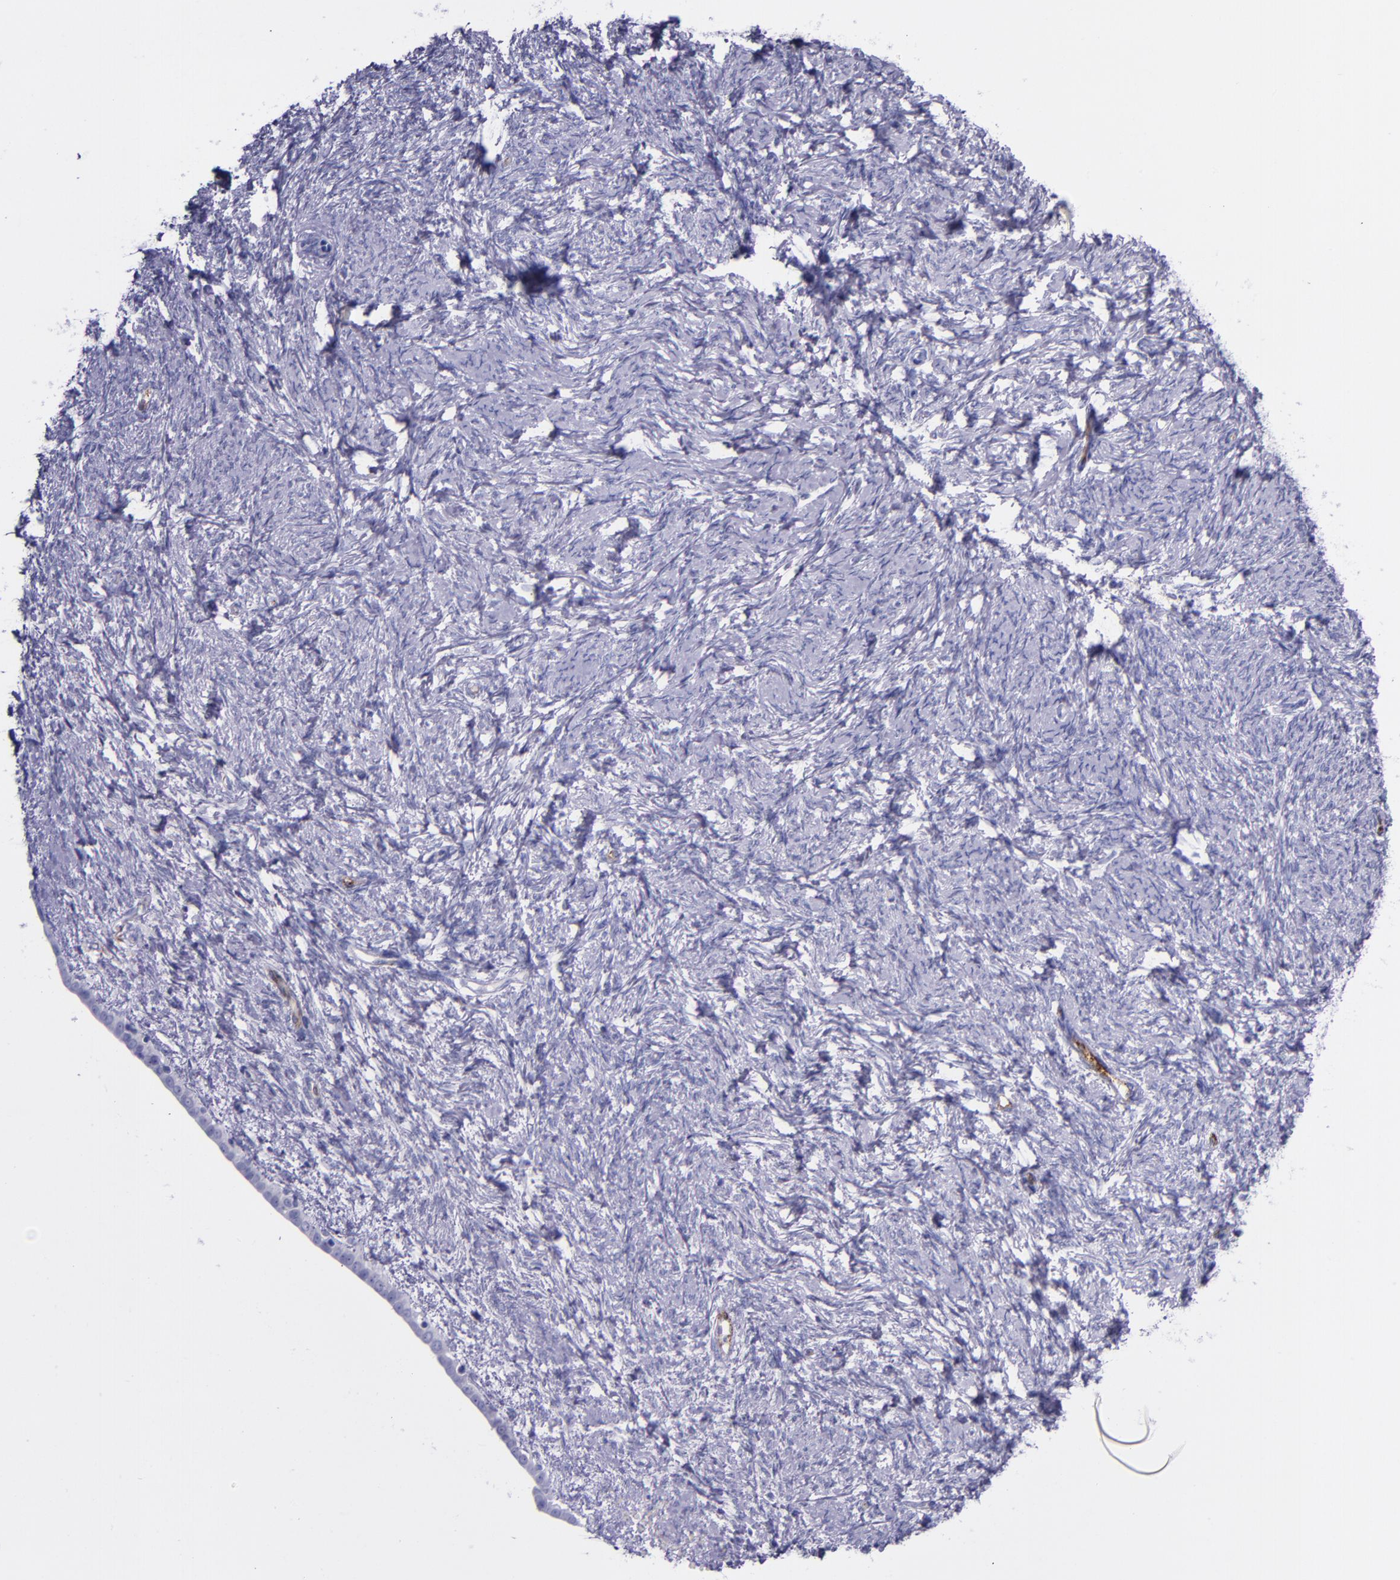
{"staining": {"intensity": "negative", "quantity": "none", "location": "none"}, "tissue": "ovarian cancer", "cell_type": "Tumor cells", "image_type": "cancer", "snomed": [{"axis": "morphology", "description": "Normal tissue, NOS"}, {"axis": "morphology", "description": "Cystadenocarcinoma, serous, NOS"}, {"axis": "topography", "description": "Ovary"}], "caption": "Ovarian cancer was stained to show a protein in brown. There is no significant expression in tumor cells. (DAB (3,3'-diaminobenzidine) immunohistochemistry (IHC) visualized using brightfield microscopy, high magnification).", "gene": "SELE", "patient": {"sex": "female", "age": 62}}